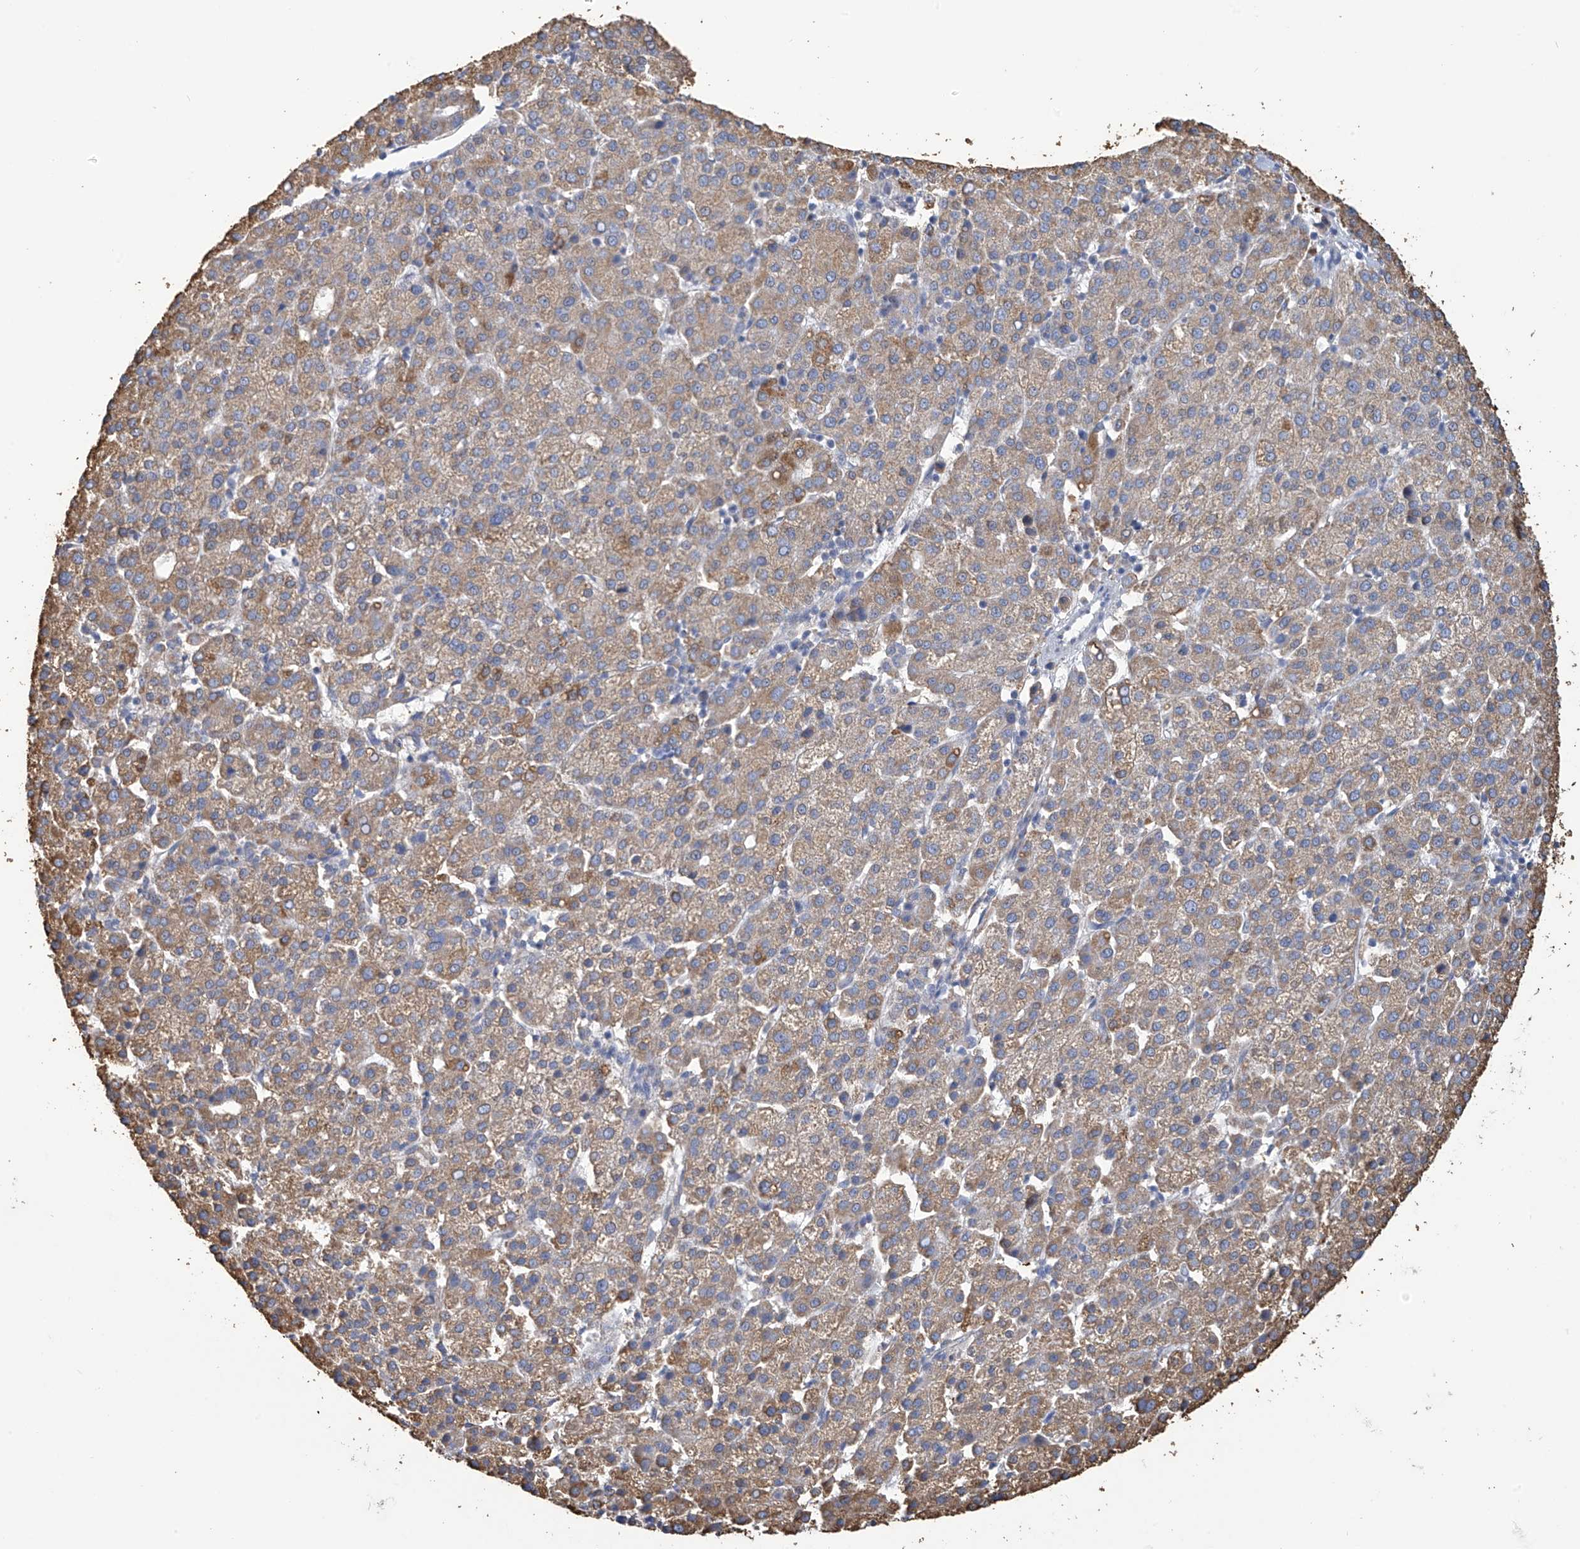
{"staining": {"intensity": "moderate", "quantity": ">75%", "location": "cytoplasmic/membranous"}, "tissue": "liver cancer", "cell_type": "Tumor cells", "image_type": "cancer", "snomed": [{"axis": "morphology", "description": "Carcinoma, Hepatocellular, NOS"}, {"axis": "topography", "description": "Liver"}], "caption": "Liver cancer stained with IHC demonstrates moderate cytoplasmic/membranous expression in approximately >75% of tumor cells.", "gene": "OGT", "patient": {"sex": "female", "age": 58}}